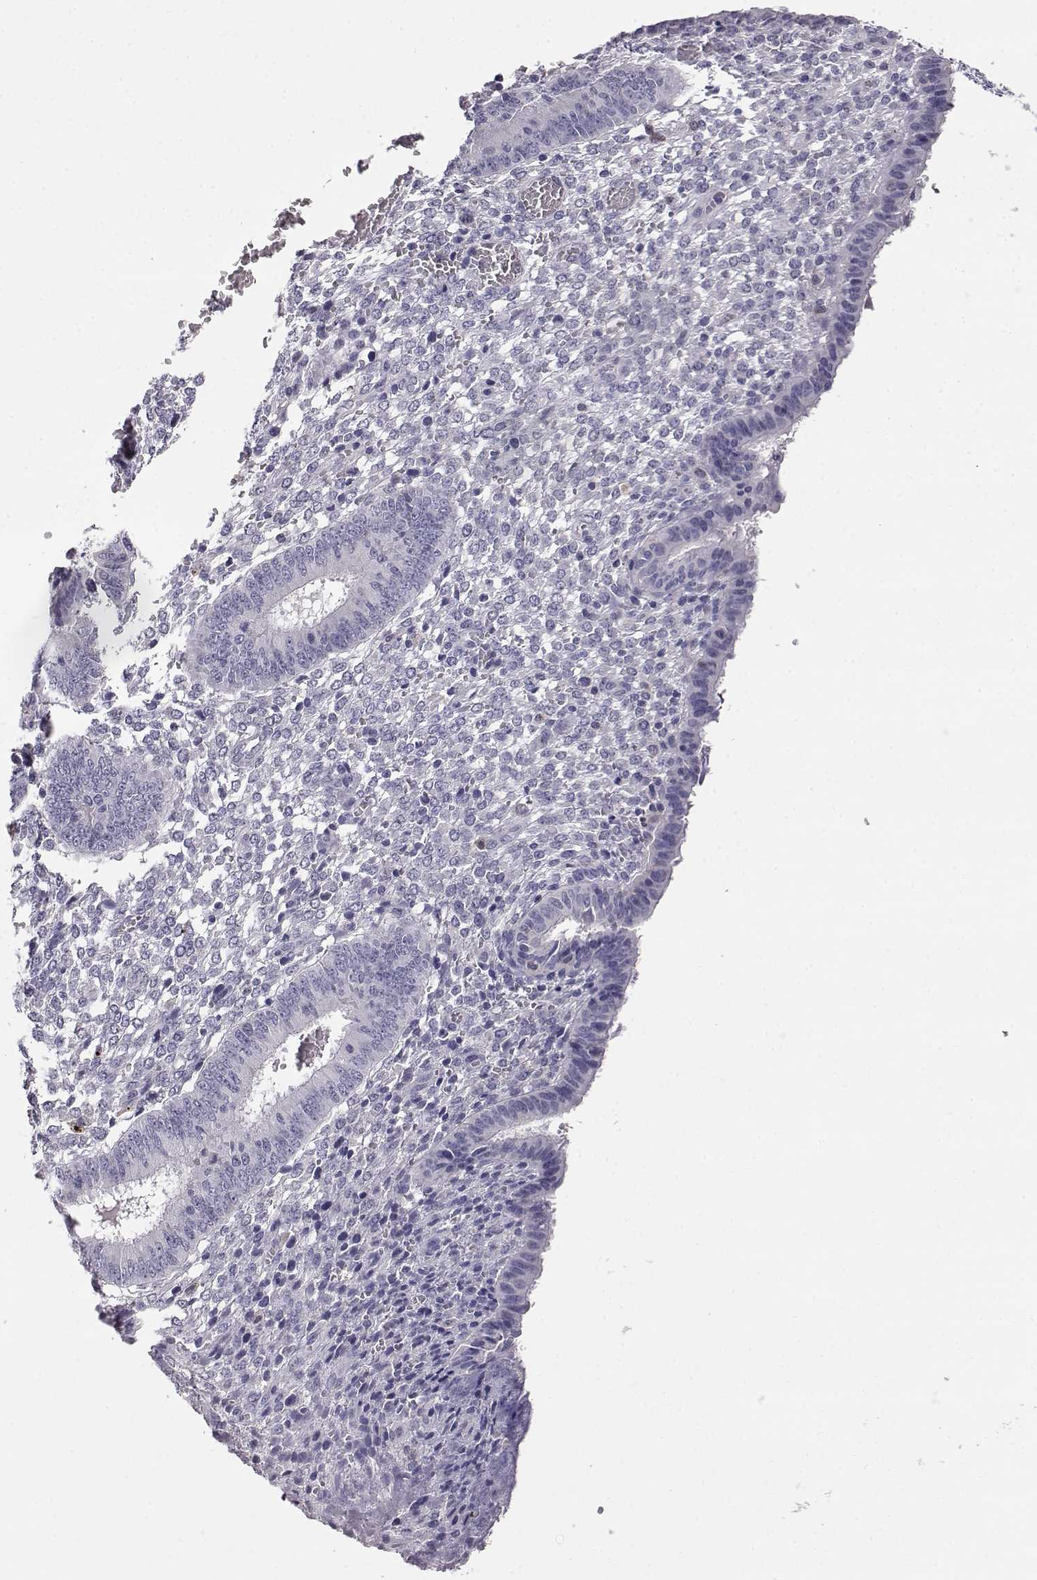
{"staining": {"intensity": "negative", "quantity": "none", "location": "none"}, "tissue": "endometrium", "cell_type": "Cells in endometrial stroma", "image_type": "normal", "snomed": [{"axis": "morphology", "description": "Normal tissue, NOS"}, {"axis": "topography", "description": "Endometrium"}], "caption": "DAB (3,3'-diaminobenzidine) immunohistochemical staining of benign endometrium demonstrates no significant staining in cells in endometrial stroma.", "gene": "AKR1B1", "patient": {"sex": "female", "age": 42}}